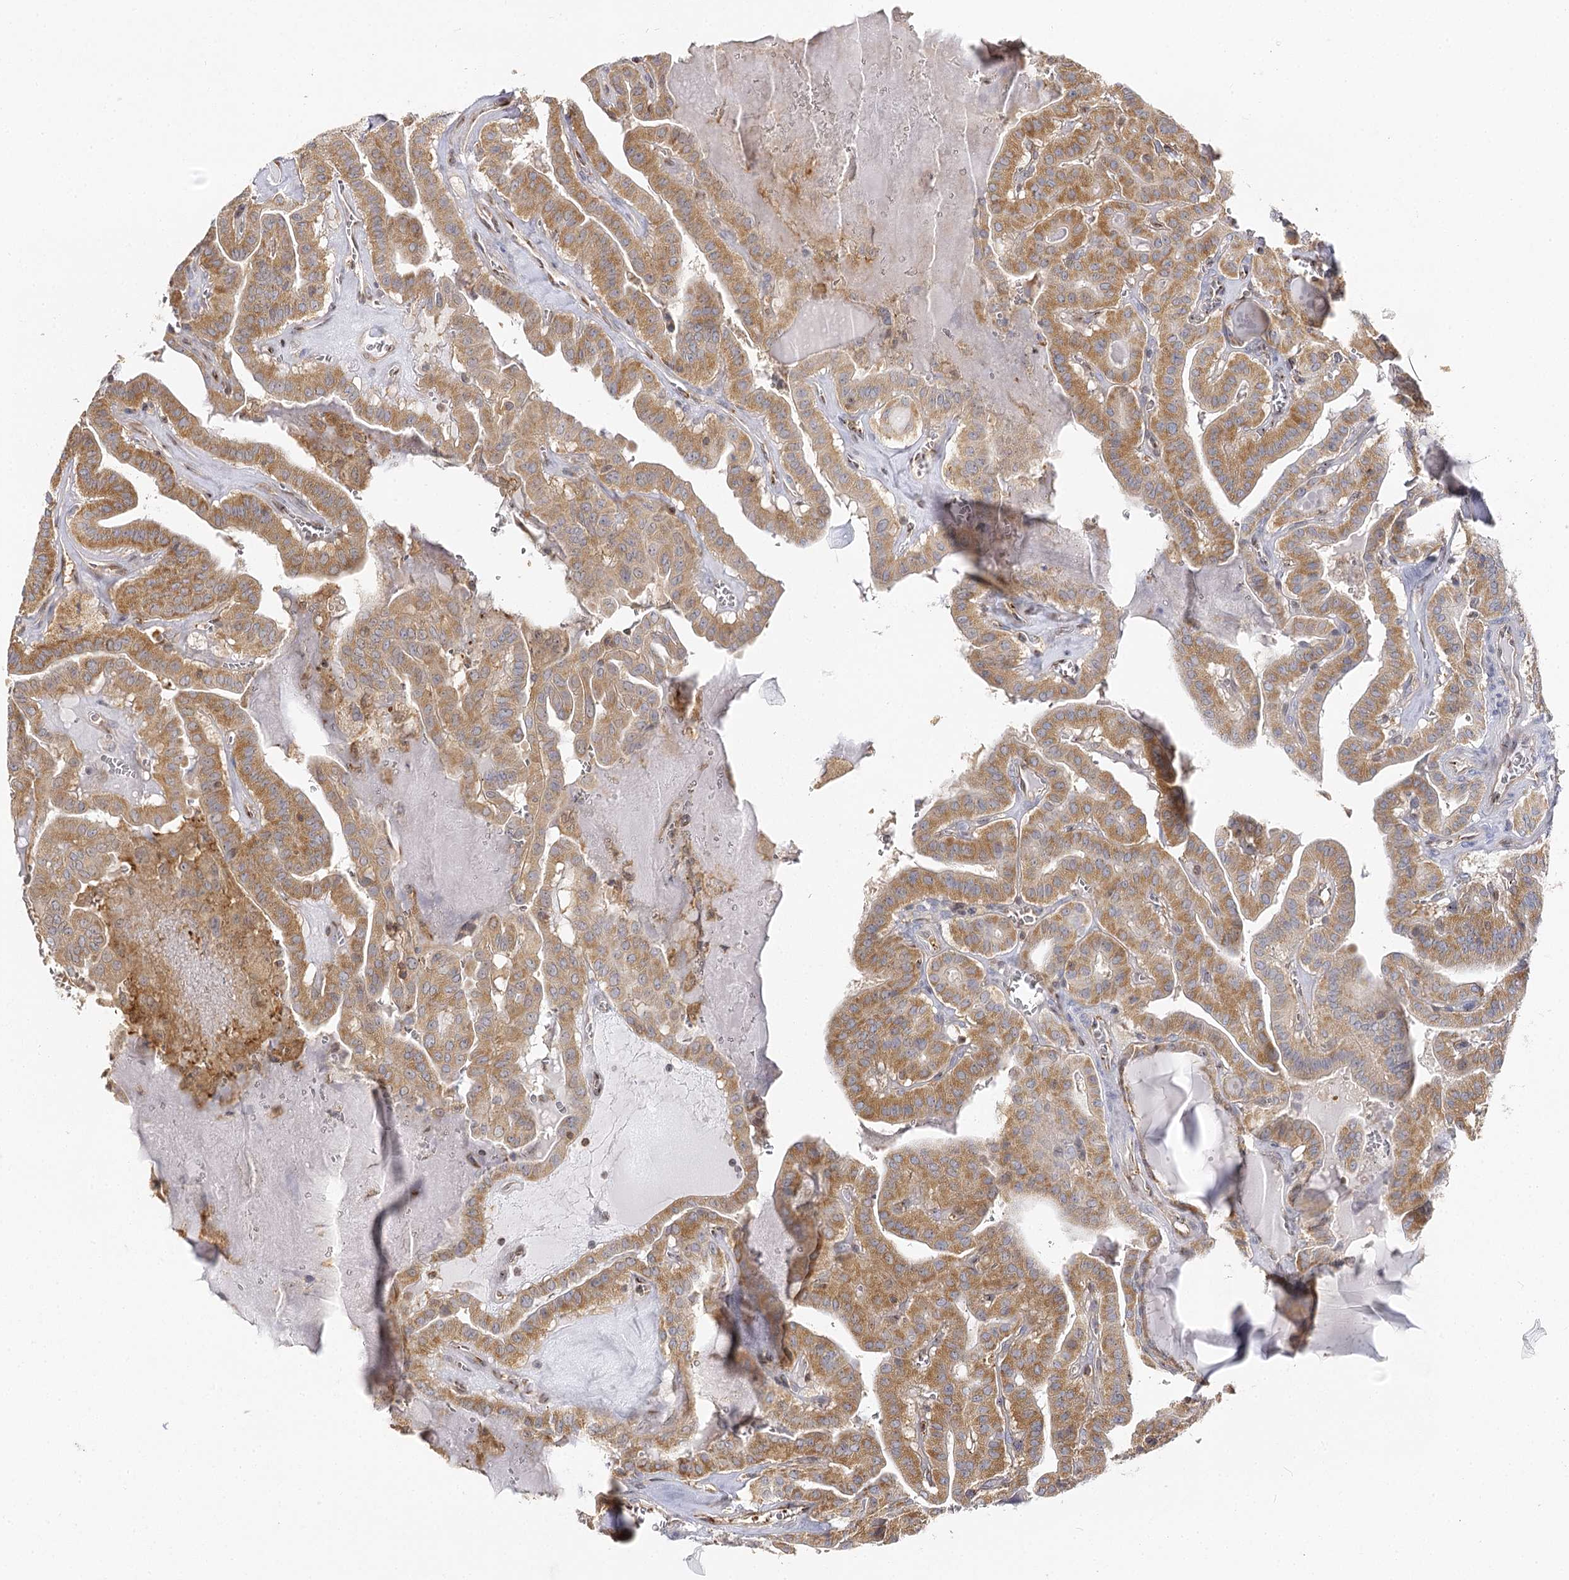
{"staining": {"intensity": "moderate", "quantity": ">75%", "location": "cytoplasmic/membranous"}, "tissue": "thyroid cancer", "cell_type": "Tumor cells", "image_type": "cancer", "snomed": [{"axis": "morphology", "description": "Papillary adenocarcinoma, NOS"}, {"axis": "topography", "description": "Thyroid gland"}], "caption": "The micrograph reveals immunohistochemical staining of thyroid papillary adenocarcinoma. There is moderate cytoplasmic/membranous positivity is identified in approximately >75% of tumor cells.", "gene": "SEC24B", "patient": {"sex": "male", "age": 52}}